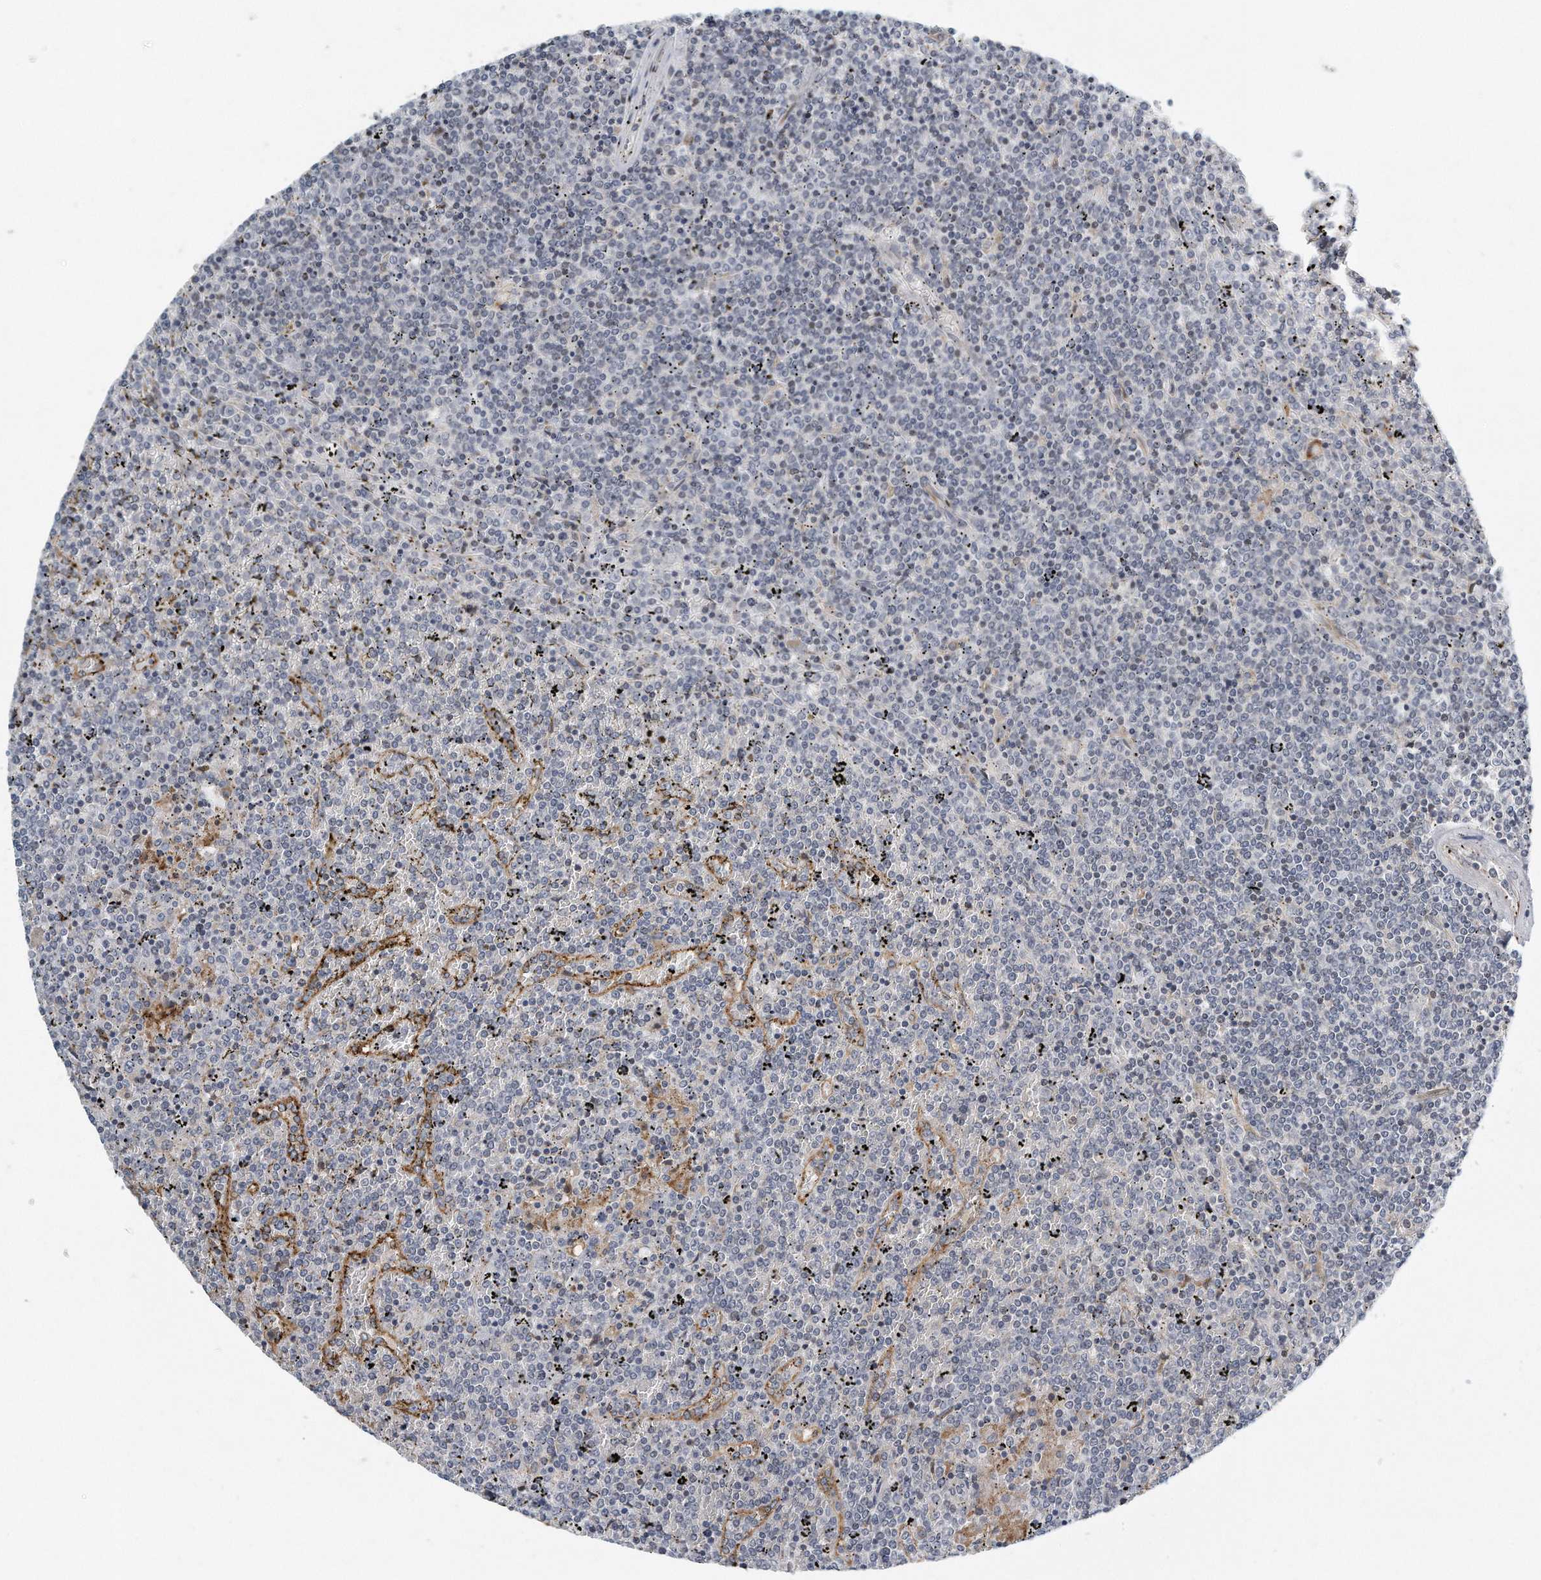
{"staining": {"intensity": "negative", "quantity": "none", "location": "none"}, "tissue": "lymphoma", "cell_type": "Tumor cells", "image_type": "cancer", "snomed": [{"axis": "morphology", "description": "Malignant lymphoma, non-Hodgkin's type, Low grade"}, {"axis": "topography", "description": "Spleen"}], "caption": "IHC photomicrograph of lymphoma stained for a protein (brown), which reveals no staining in tumor cells.", "gene": "VLDLR", "patient": {"sex": "female", "age": 19}}